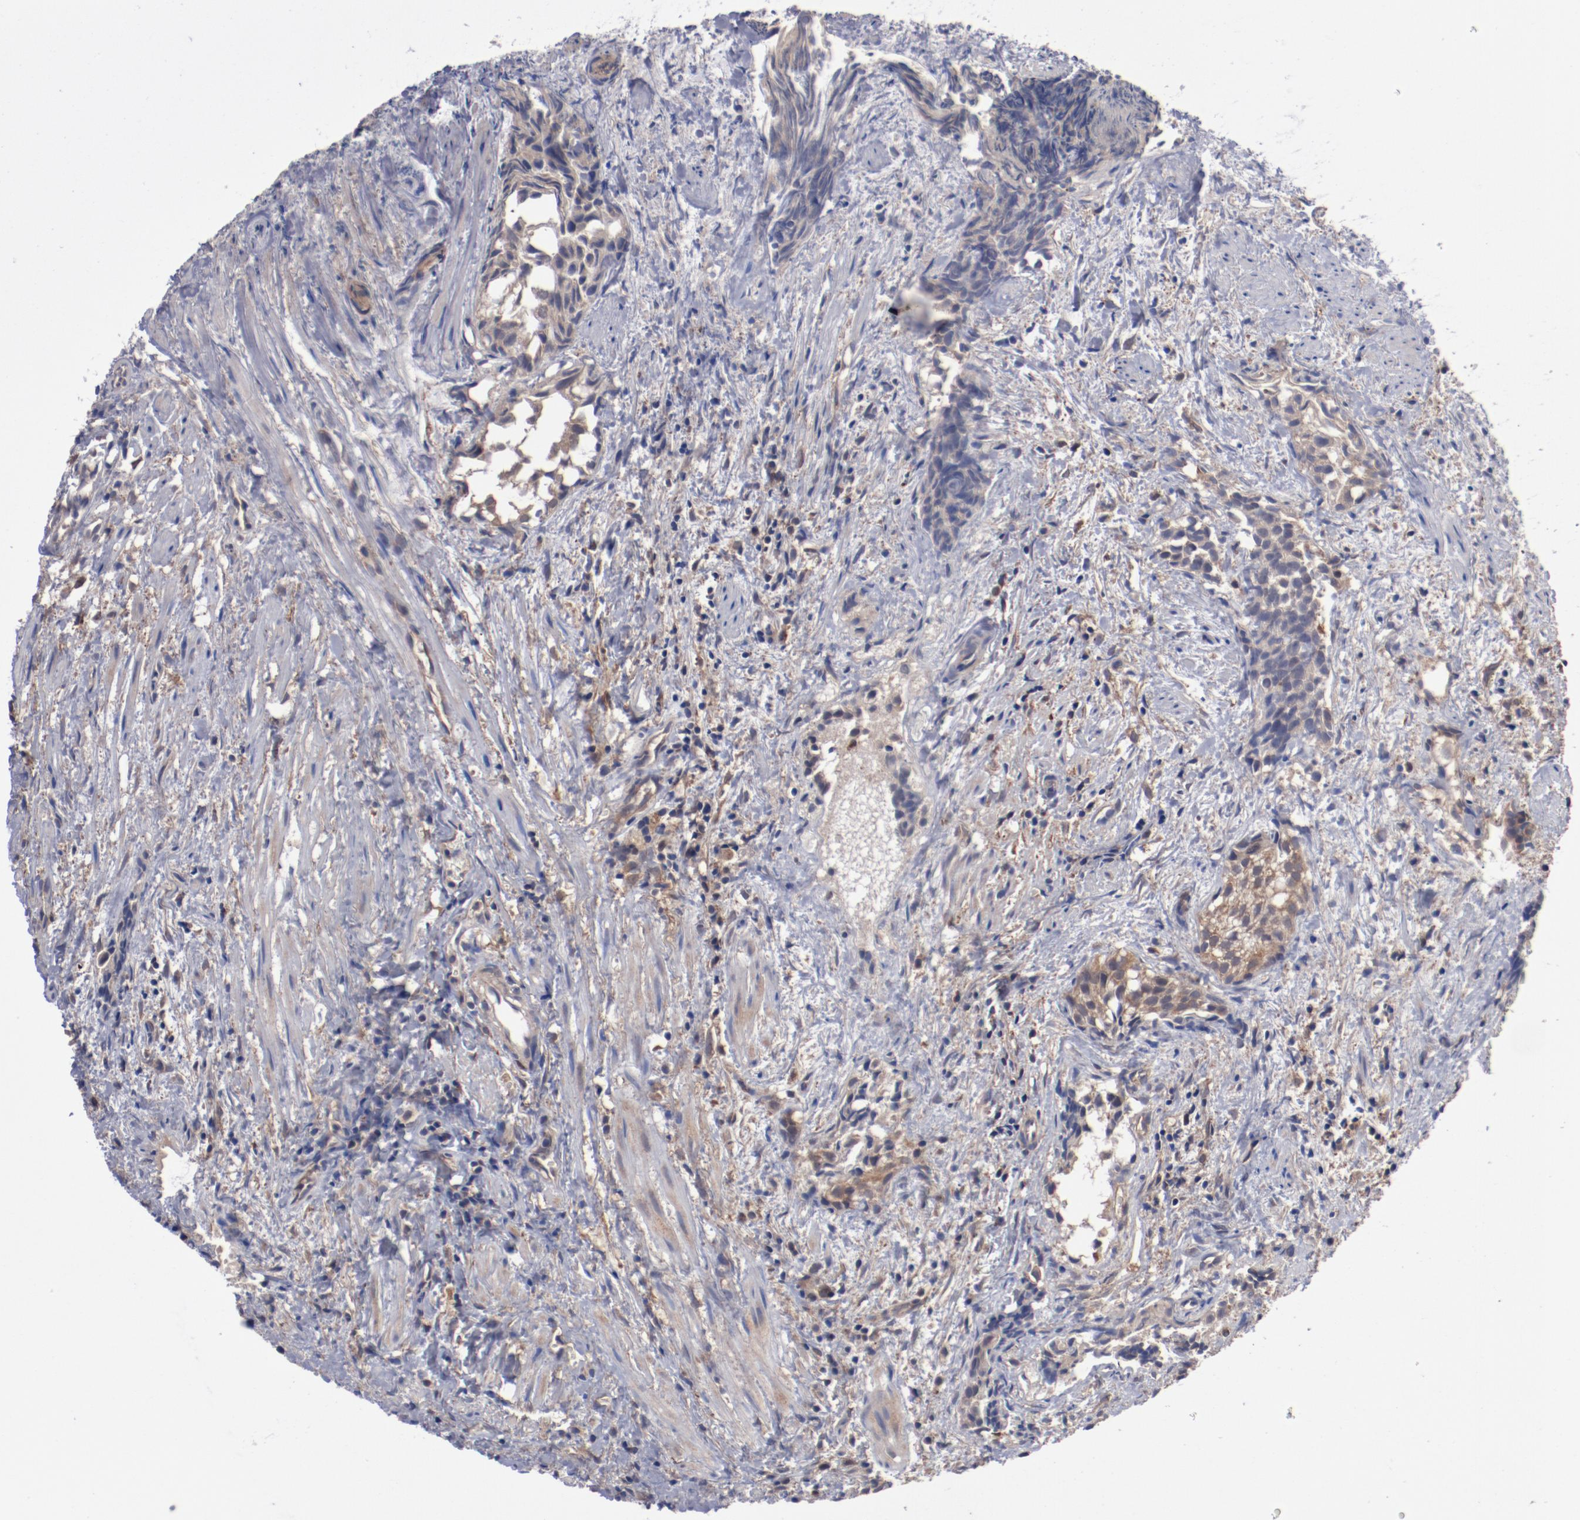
{"staining": {"intensity": "moderate", "quantity": "25%-75%", "location": "cytoplasmic/membranous"}, "tissue": "urothelial cancer", "cell_type": "Tumor cells", "image_type": "cancer", "snomed": [{"axis": "morphology", "description": "Urothelial carcinoma, High grade"}, {"axis": "topography", "description": "Urinary bladder"}], "caption": "Moderate cytoplasmic/membranous staining is present in about 25%-75% of tumor cells in urothelial cancer.", "gene": "DNAAF2", "patient": {"sex": "female", "age": 78}}